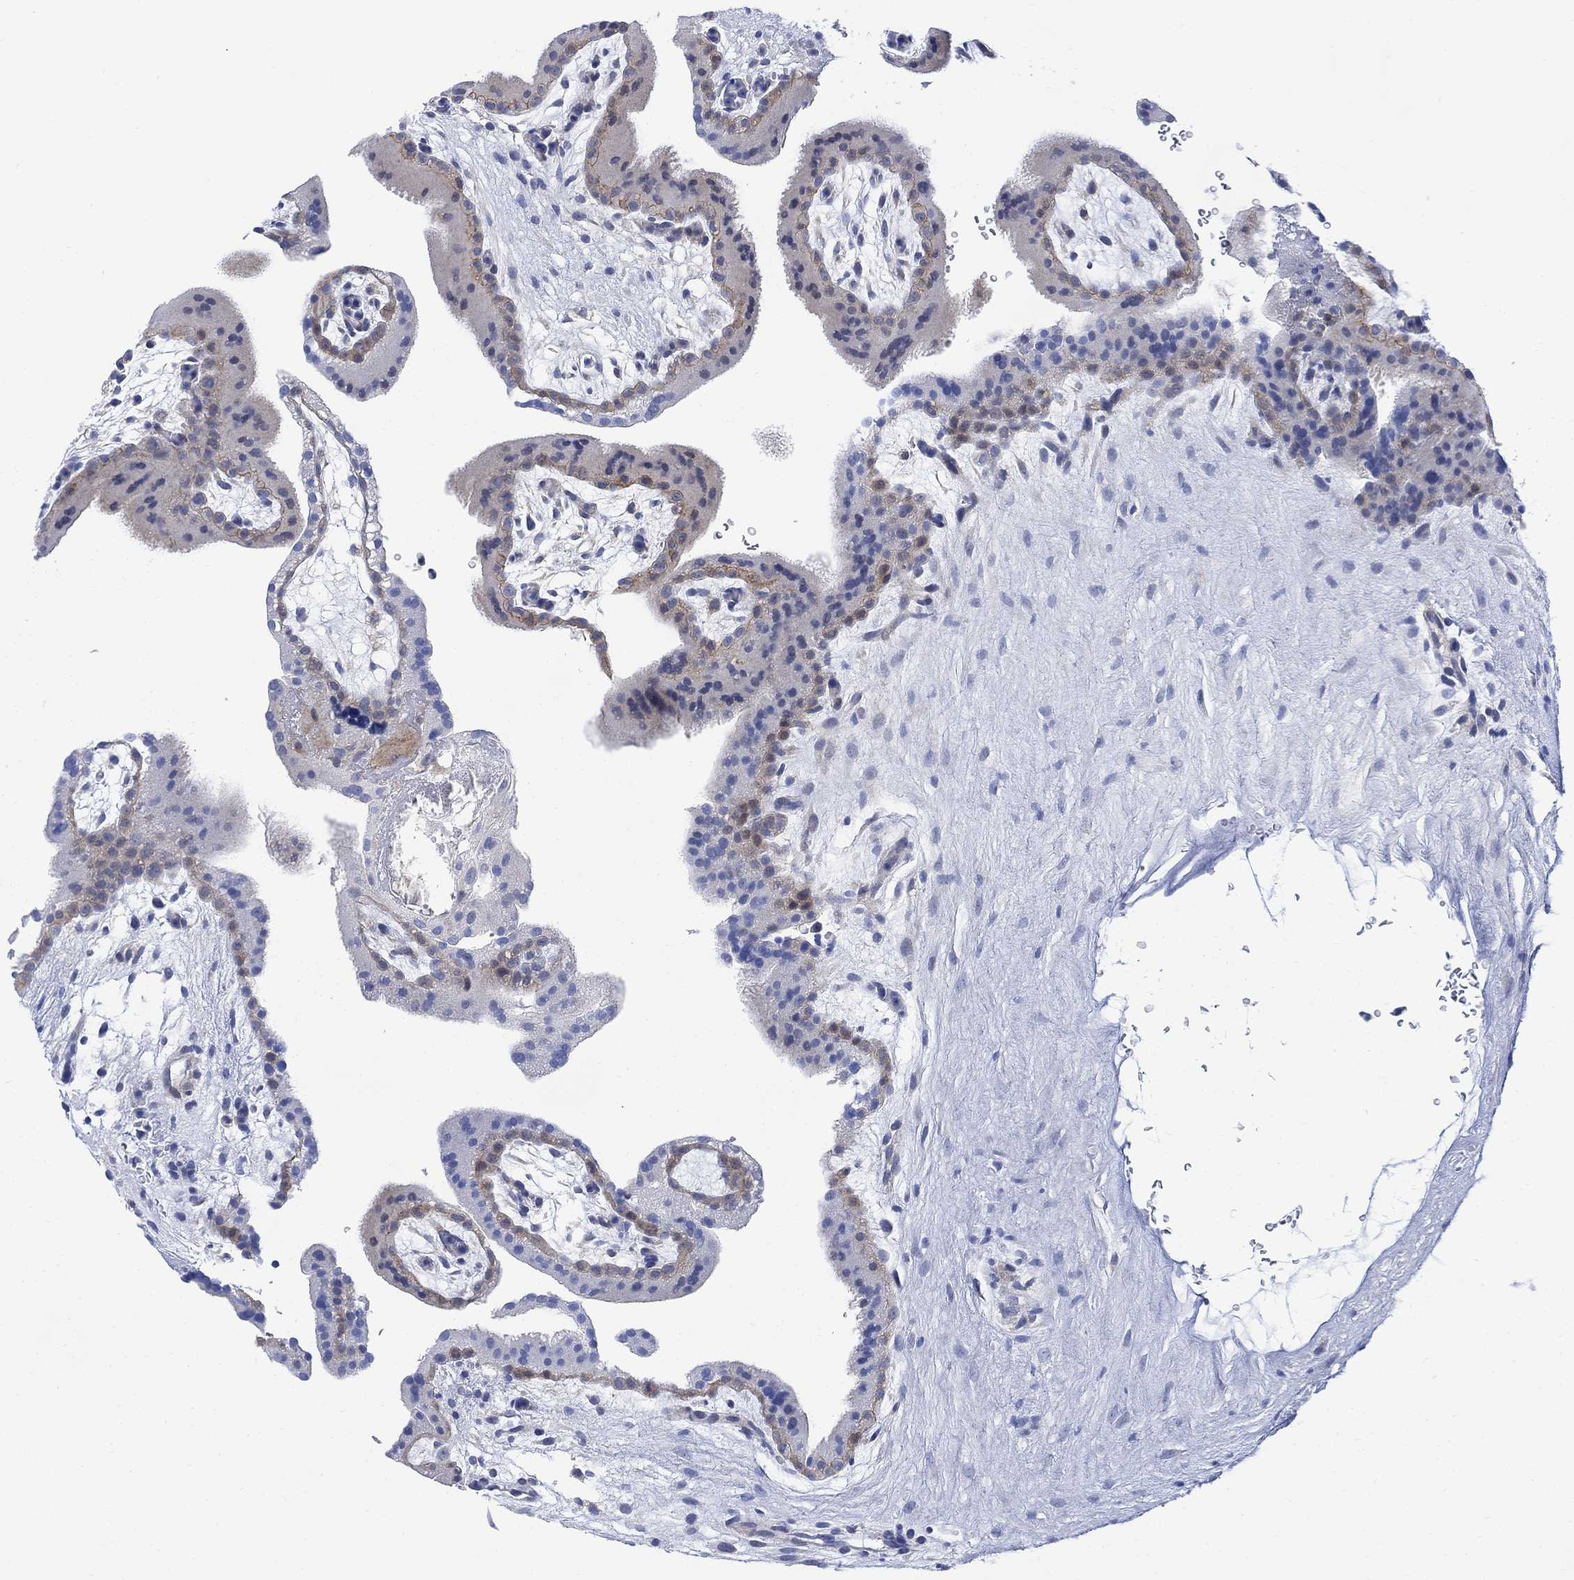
{"staining": {"intensity": "negative", "quantity": "none", "location": "none"}, "tissue": "placenta", "cell_type": "Decidual cells", "image_type": "normal", "snomed": [{"axis": "morphology", "description": "Normal tissue, NOS"}, {"axis": "topography", "description": "Placenta"}], "caption": "Immunohistochemistry (IHC) photomicrograph of benign human placenta stained for a protein (brown), which displays no positivity in decidual cells.", "gene": "ARSK", "patient": {"sex": "female", "age": 19}}